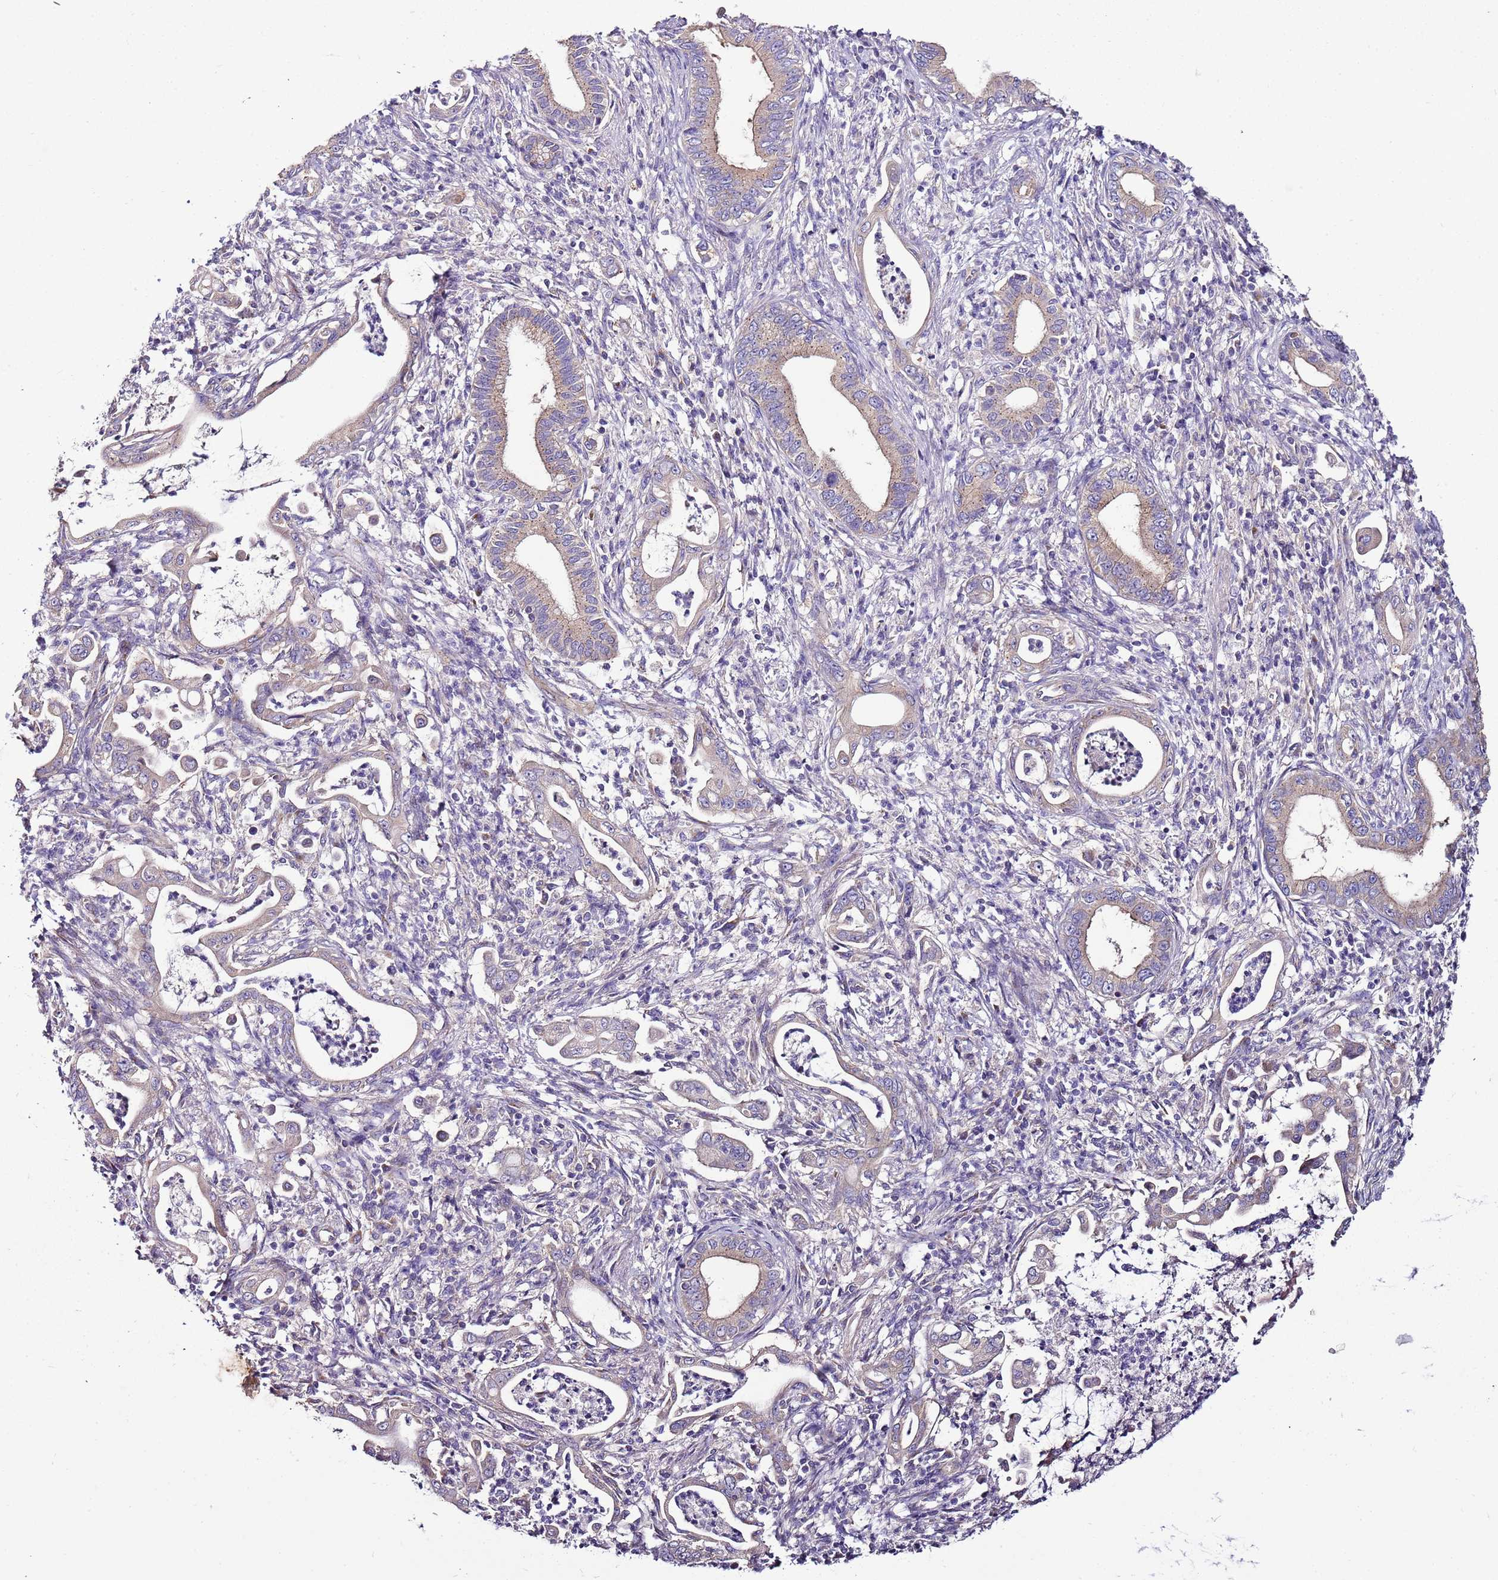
{"staining": {"intensity": "weak", "quantity": "25%-75%", "location": "cytoplasmic/membranous"}, "tissue": "pancreatic cancer", "cell_type": "Tumor cells", "image_type": "cancer", "snomed": [{"axis": "morphology", "description": "Normal tissue, NOS"}, {"axis": "morphology", "description": "Adenocarcinoma, NOS"}, {"axis": "topography", "description": "Pancreas"}], "caption": "High-power microscopy captured an IHC micrograph of adenocarcinoma (pancreatic), revealing weak cytoplasmic/membranous positivity in about 25%-75% of tumor cells. (DAB (3,3'-diaminobenzidine) = brown stain, brightfield microscopy at high magnification).", "gene": "FAM20A", "patient": {"sex": "female", "age": 55}}